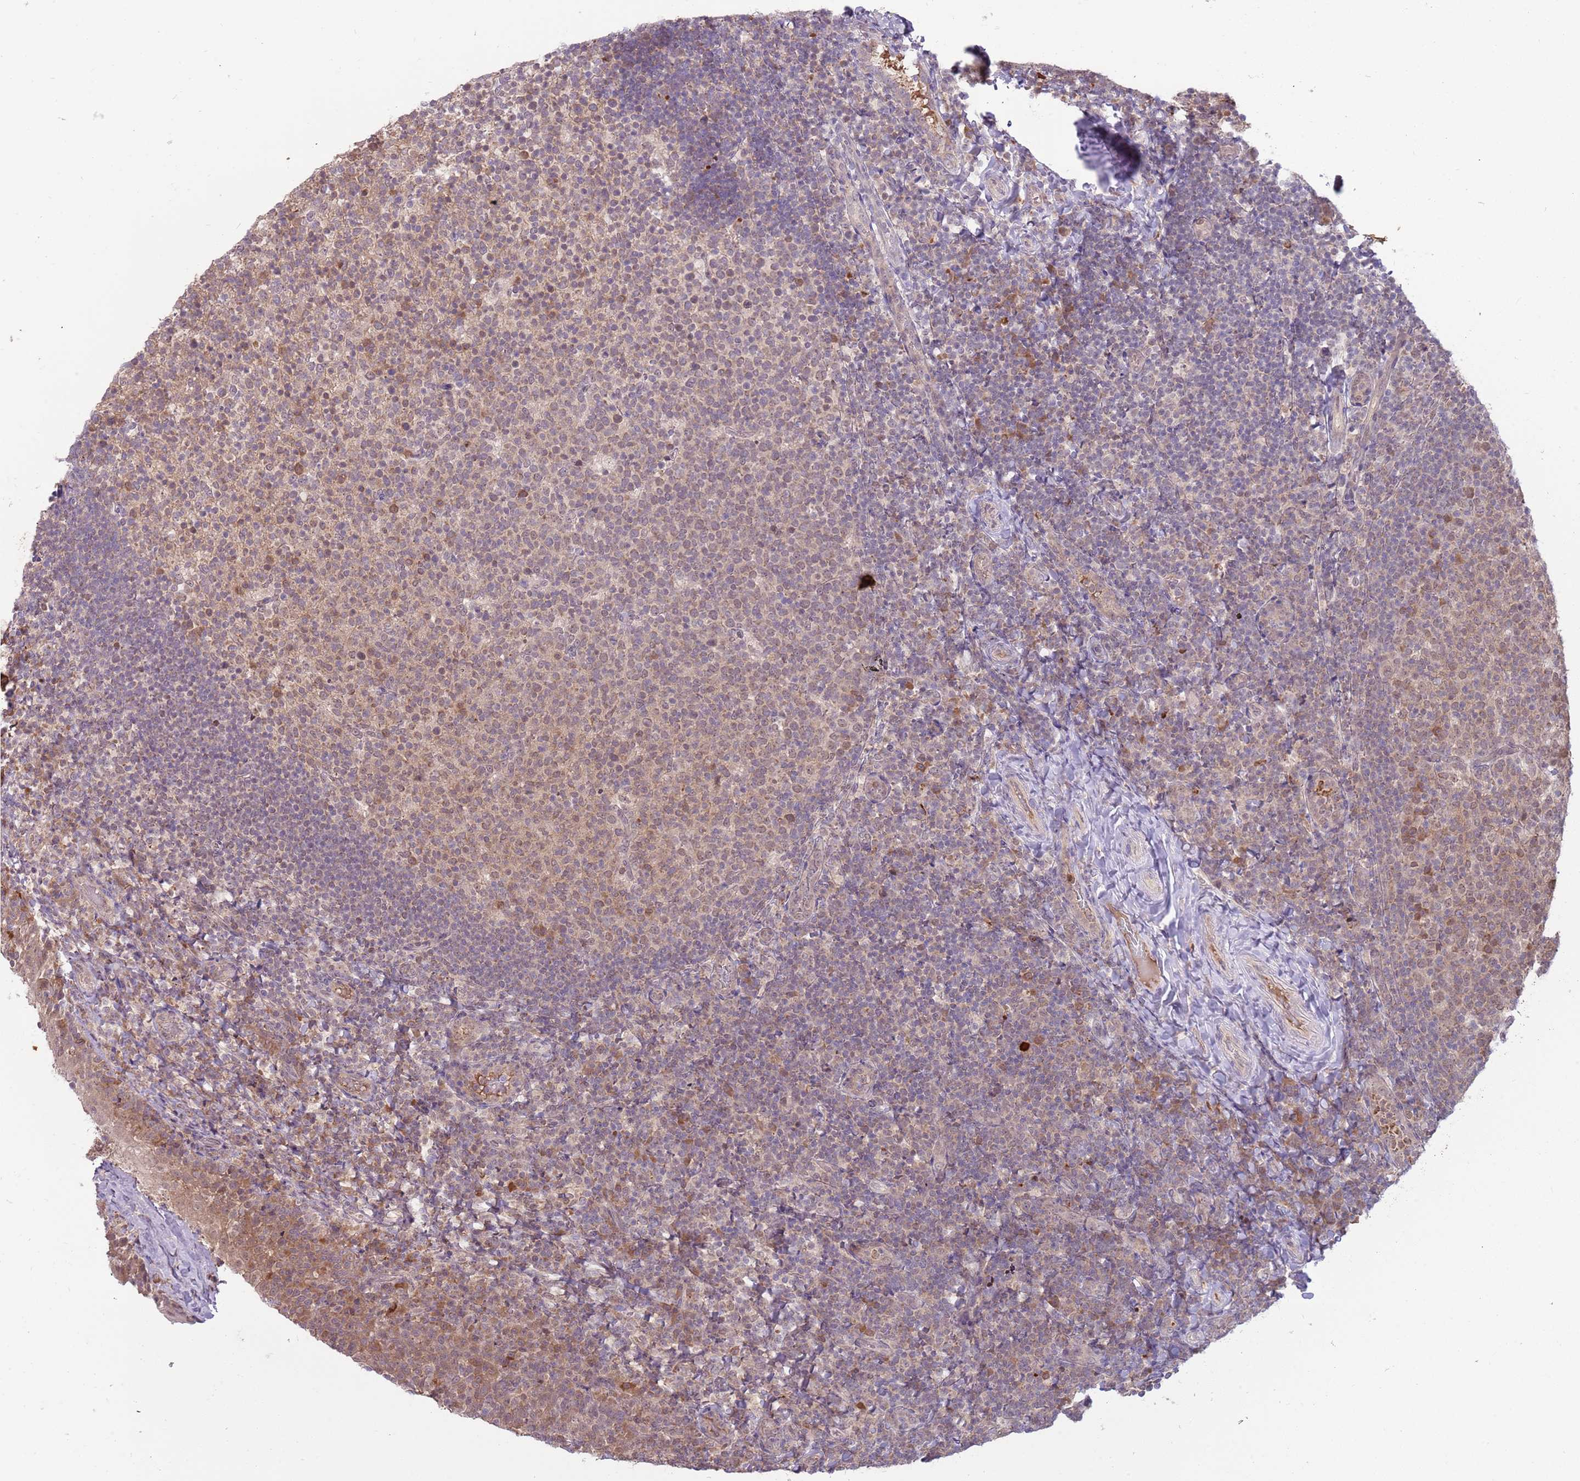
{"staining": {"intensity": "moderate", "quantity": "25%-75%", "location": "cytoplasmic/membranous"}, "tissue": "tonsil", "cell_type": "Germinal center cells", "image_type": "normal", "snomed": [{"axis": "morphology", "description": "Normal tissue, NOS"}, {"axis": "topography", "description": "Tonsil"}], "caption": "Unremarkable tonsil displays moderate cytoplasmic/membranous expression in approximately 25%-75% of germinal center cells Immunohistochemistry (ihc) stains the protein in brown and the nuclei are stained blue..", "gene": "NBPF4", "patient": {"sex": "female", "age": 10}}